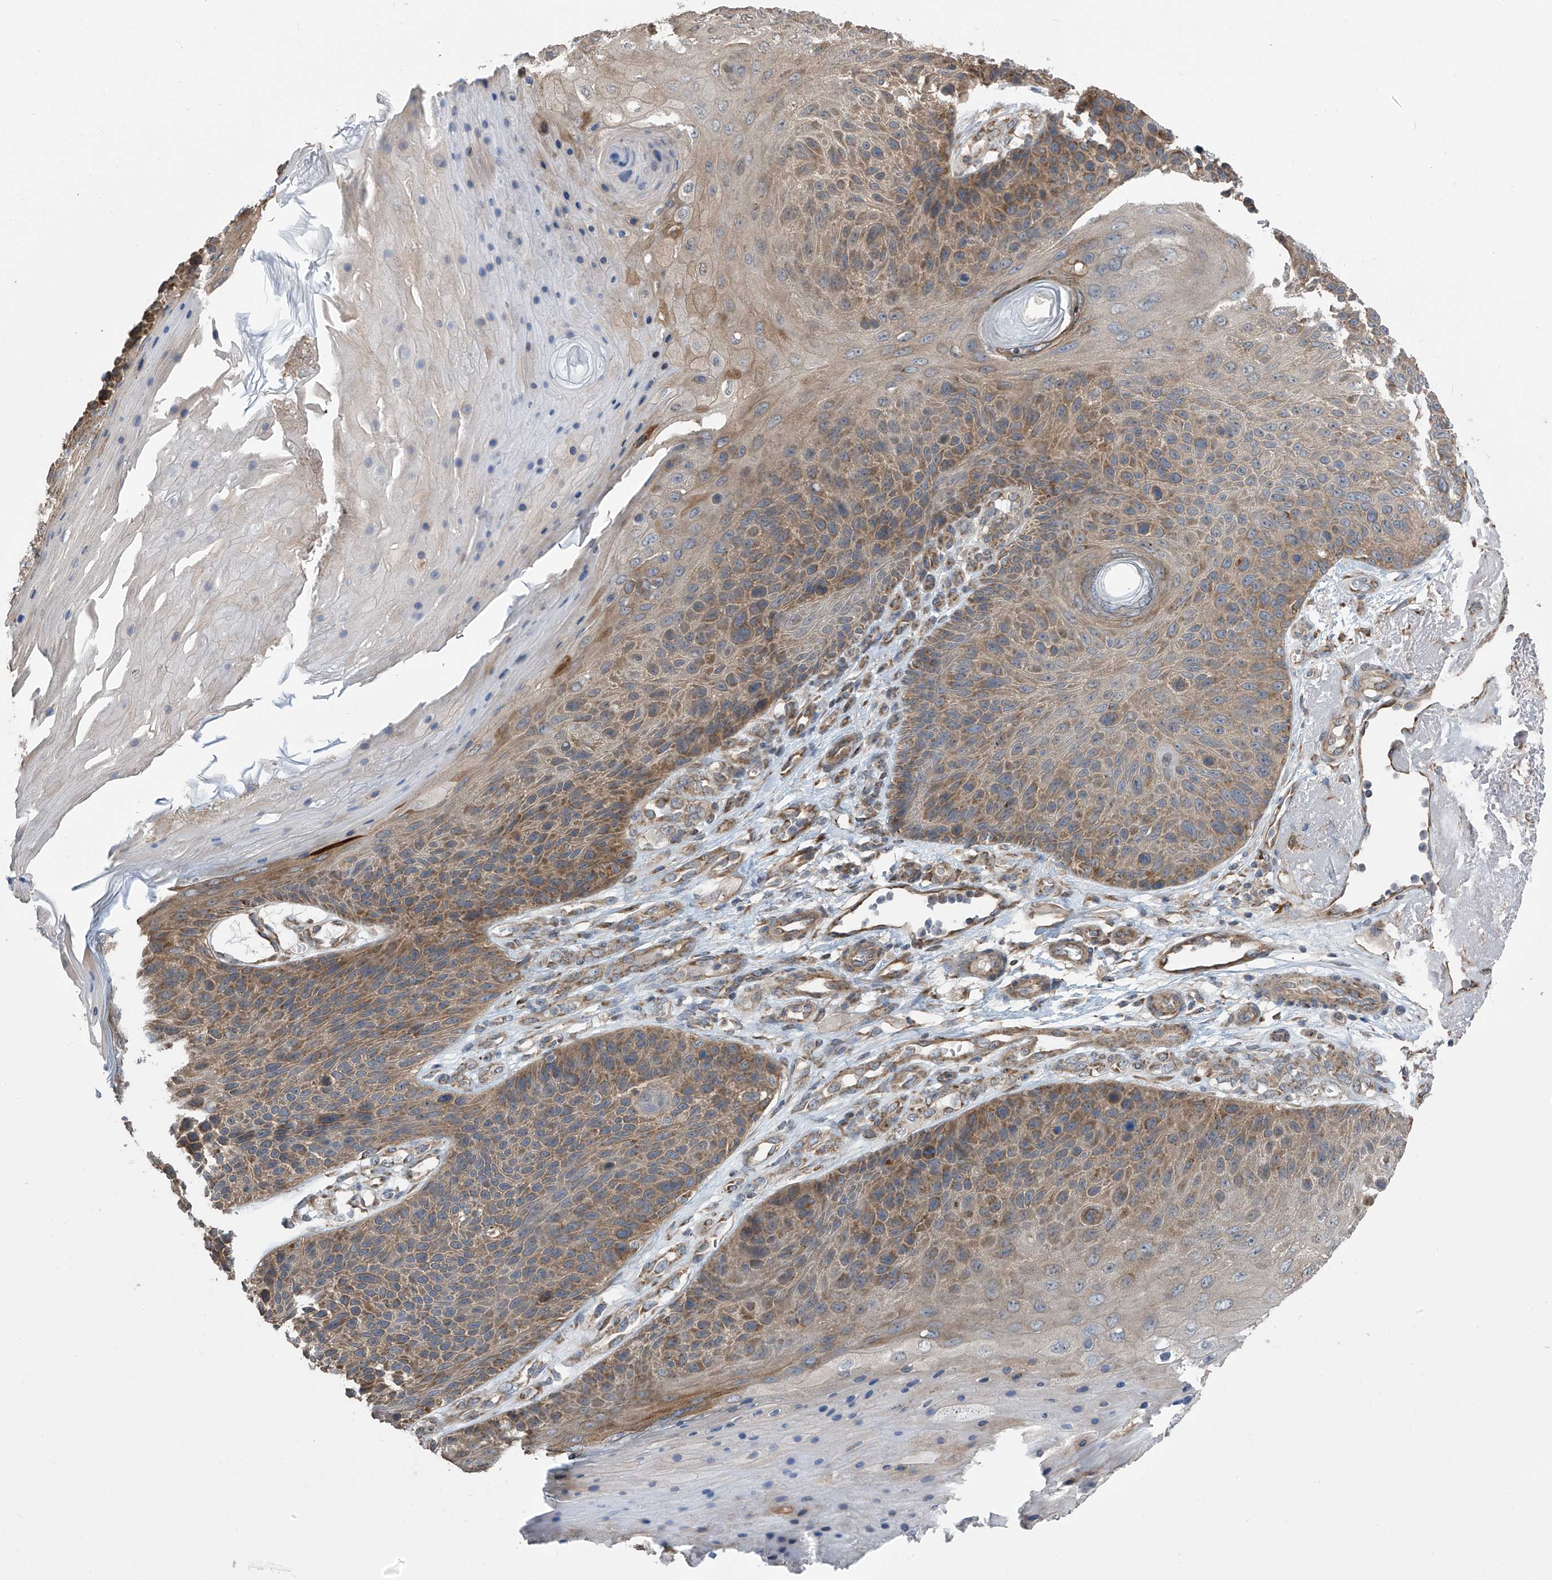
{"staining": {"intensity": "moderate", "quantity": ">75%", "location": "cytoplasmic/membranous"}, "tissue": "skin cancer", "cell_type": "Tumor cells", "image_type": "cancer", "snomed": [{"axis": "morphology", "description": "Squamous cell carcinoma, NOS"}, {"axis": "topography", "description": "Skin"}], "caption": "Skin cancer (squamous cell carcinoma) tissue displays moderate cytoplasmic/membranous expression in approximately >75% of tumor cells, visualized by immunohistochemistry.", "gene": "PNPT1", "patient": {"sex": "female", "age": 88}}